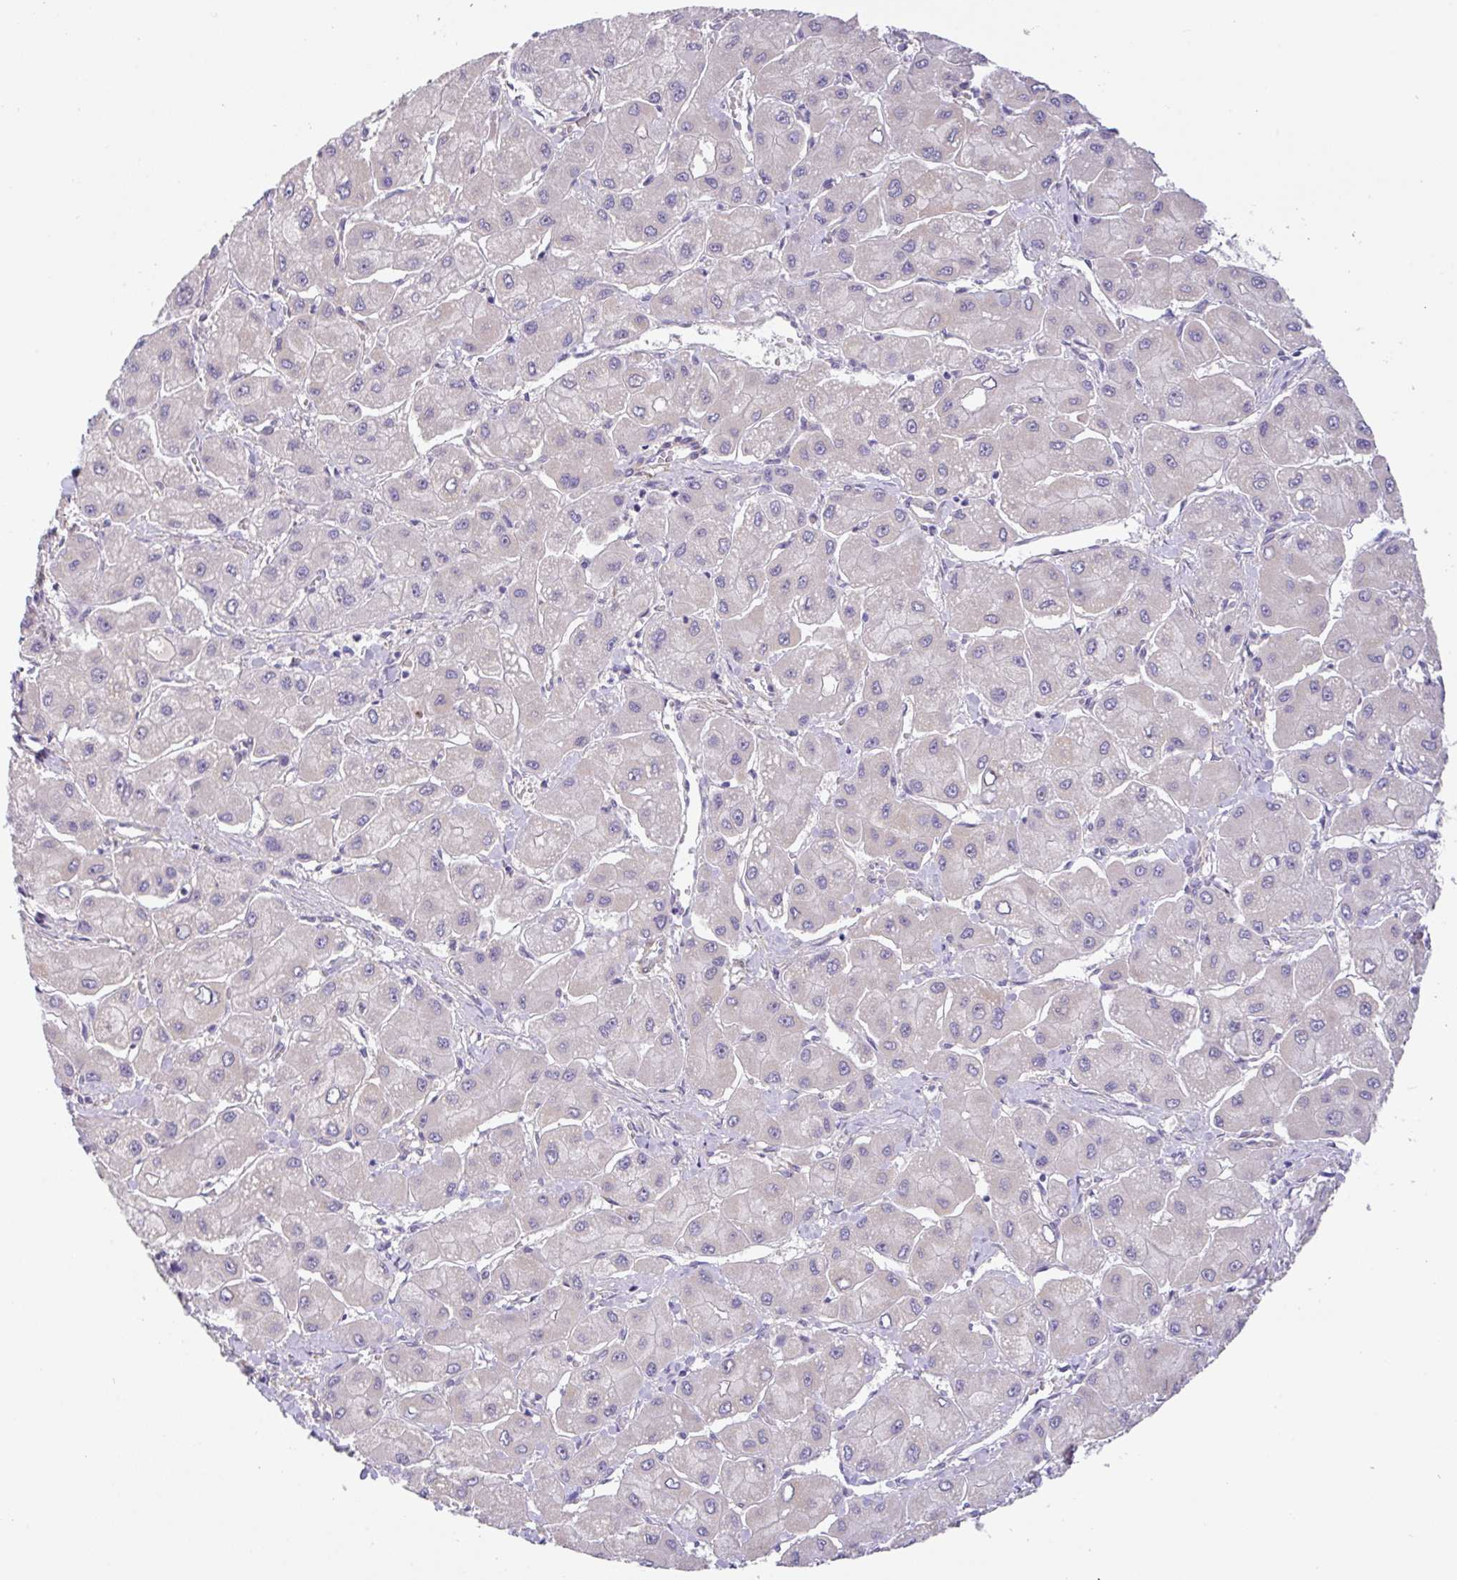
{"staining": {"intensity": "negative", "quantity": "none", "location": "none"}, "tissue": "liver cancer", "cell_type": "Tumor cells", "image_type": "cancer", "snomed": [{"axis": "morphology", "description": "Carcinoma, Hepatocellular, NOS"}, {"axis": "topography", "description": "Liver"}], "caption": "Liver hepatocellular carcinoma was stained to show a protein in brown. There is no significant positivity in tumor cells.", "gene": "MXRA8", "patient": {"sex": "male", "age": 40}}